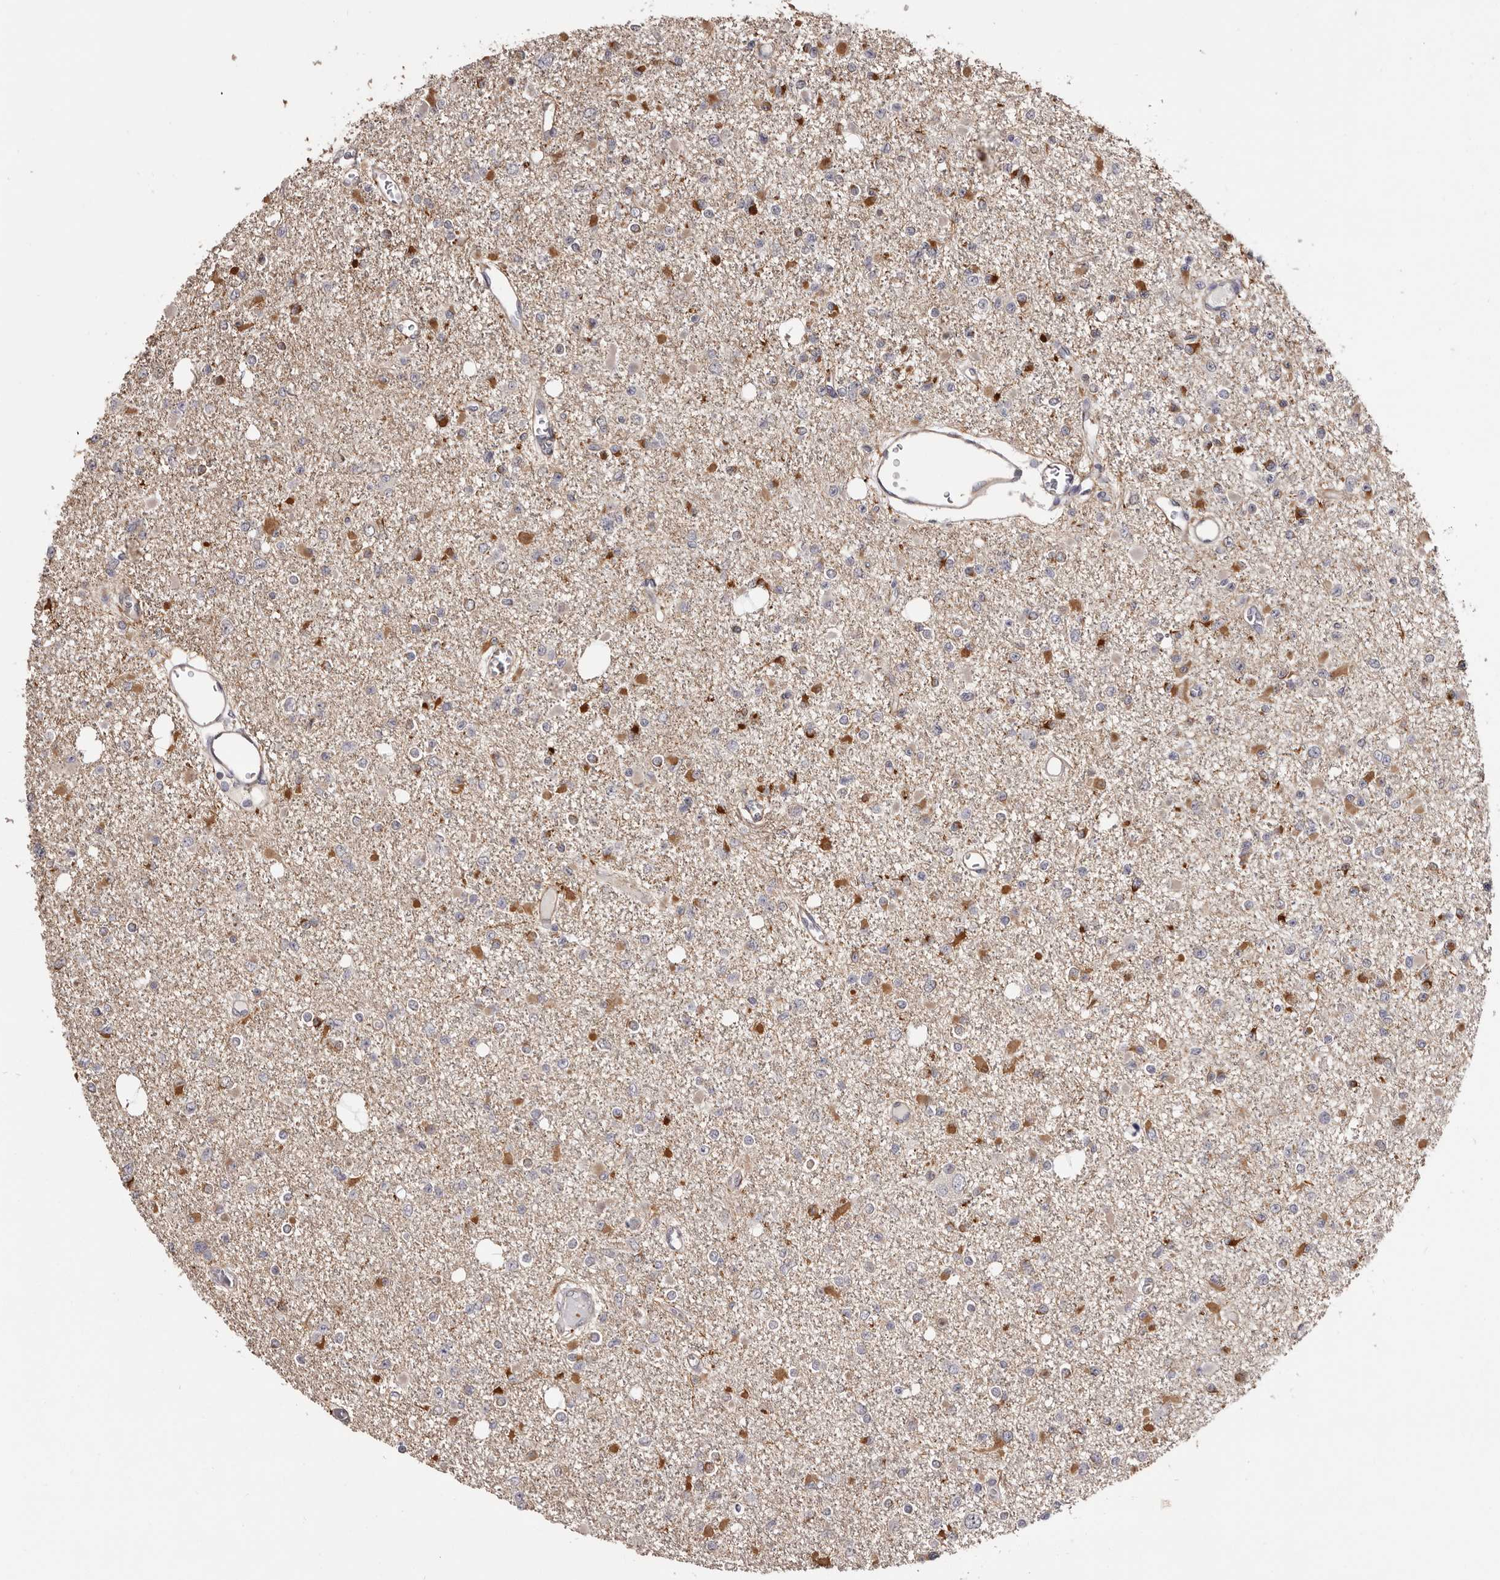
{"staining": {"intensity": "moderate", "quantity": "<25%", "location": "cytoplasmic/membranous"}, "tissue": "glioma", "cell_type": "Tumor cells", "image_type": "cancer", "snomed": [{"axis": "morphology", "description": "Glioma, malignant, Low grade"}, {"axis": "topography", "description": "Brain"}], "caption": "DAB immunohistochemical staining of glioma demonstrates moderate cytoplasmic/membranous protein expression in approximately <25% of tumor cells. (DAB = brown stain, brightfield microscopy at high magnification).", "gene": "TNNI1", "patient": {"sex": "female", "age": 22}}